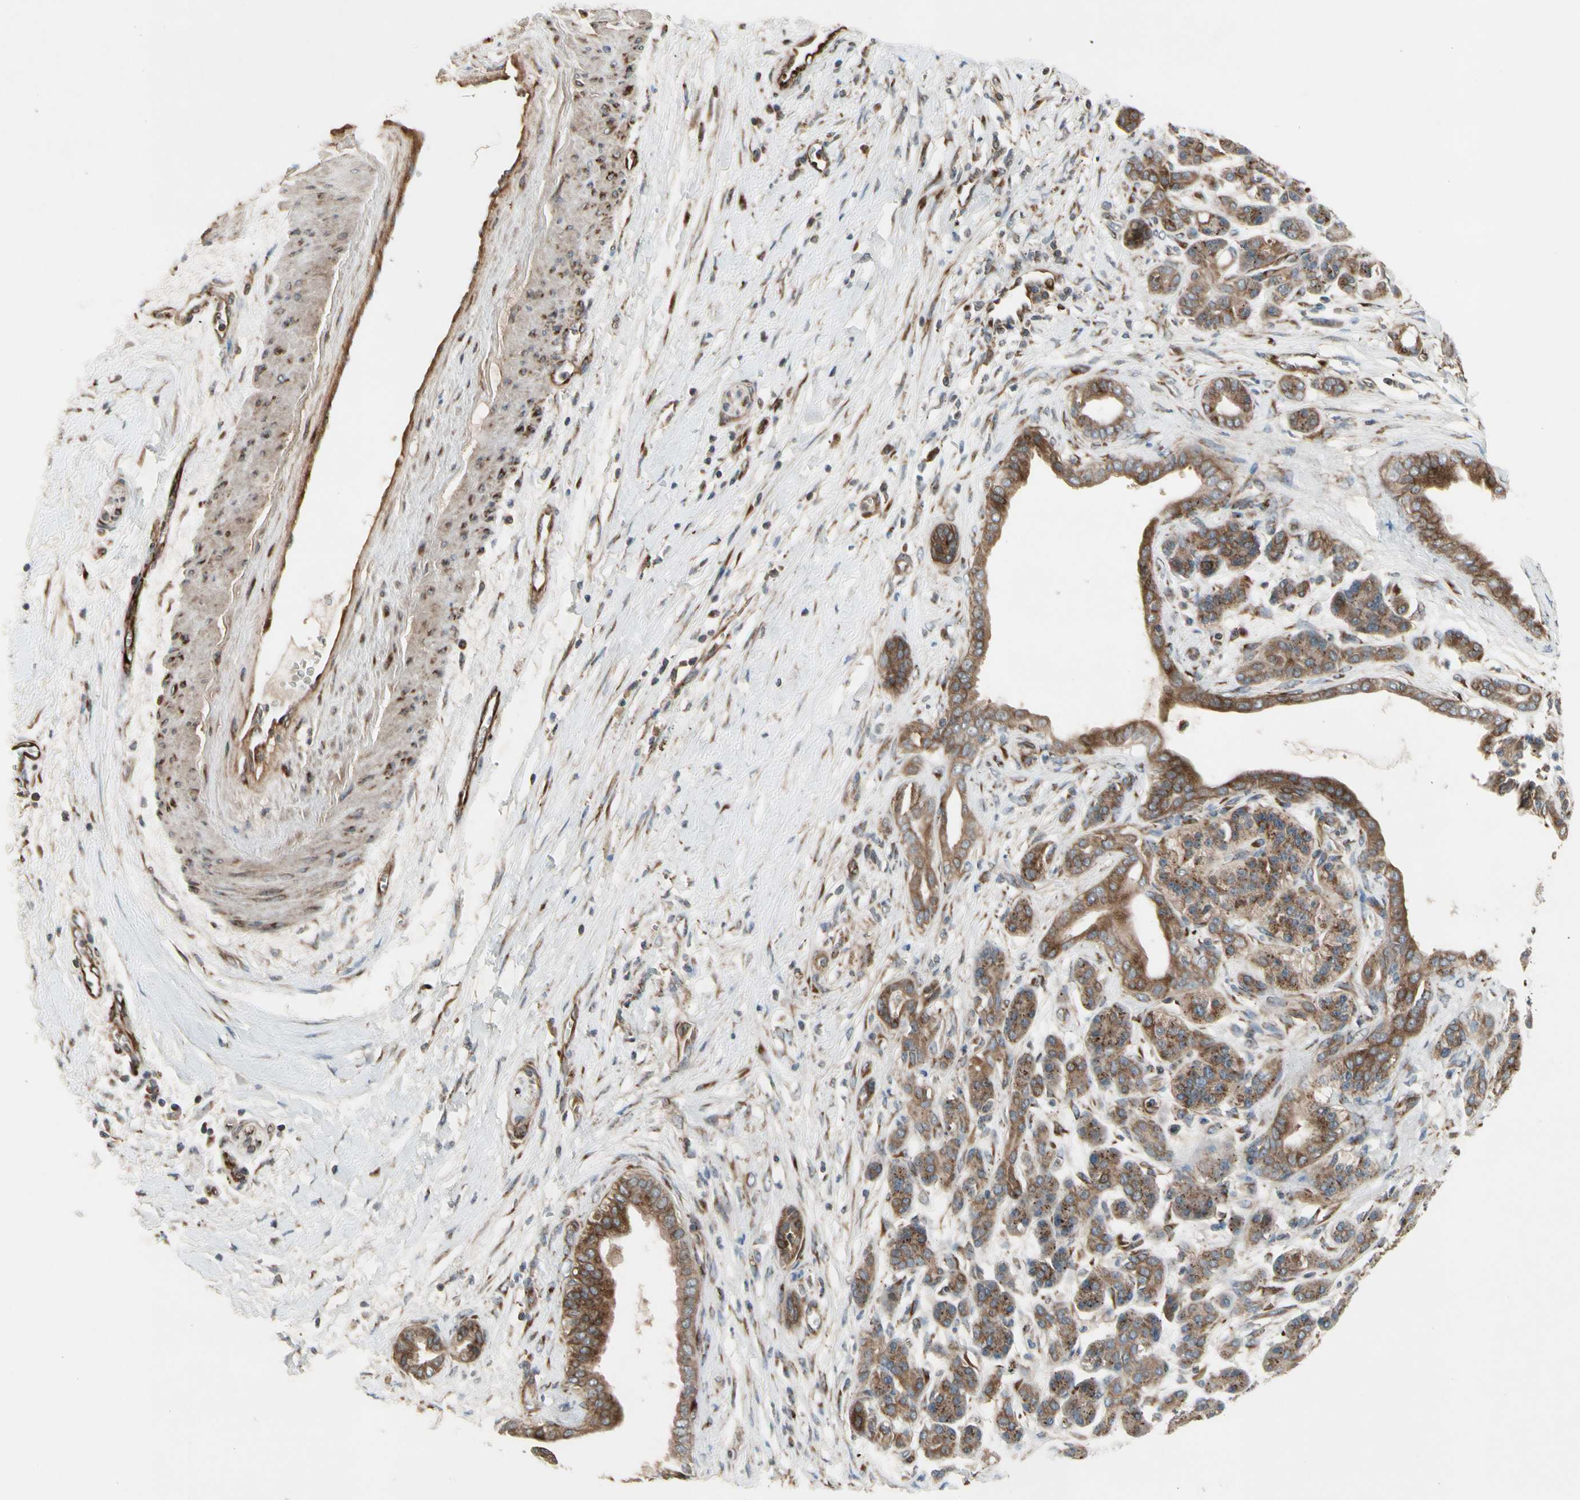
{"staining": {"intensity": "strong", "quantity": ">75%", "location": "cytoplasmic/membranous"}, "tissue": "pancreatic cancer", "cell_type": "Tumor cells", "image_type": "cancer", "snomed": [{"axis": "morphology", "description": "Adenocarcinoma, NOS"}, {"axis": "topography", "description": "Pancreas"}], "caption": "IHC image of pancreatic adenocarcinoma stained for a protein (brown), which exhibits high levels of strong cytoplasmic/membranous staining in about >75% of tumor cells.", "gene": "SLC39A9", "patient": {"sex": "male", "age": 59}}